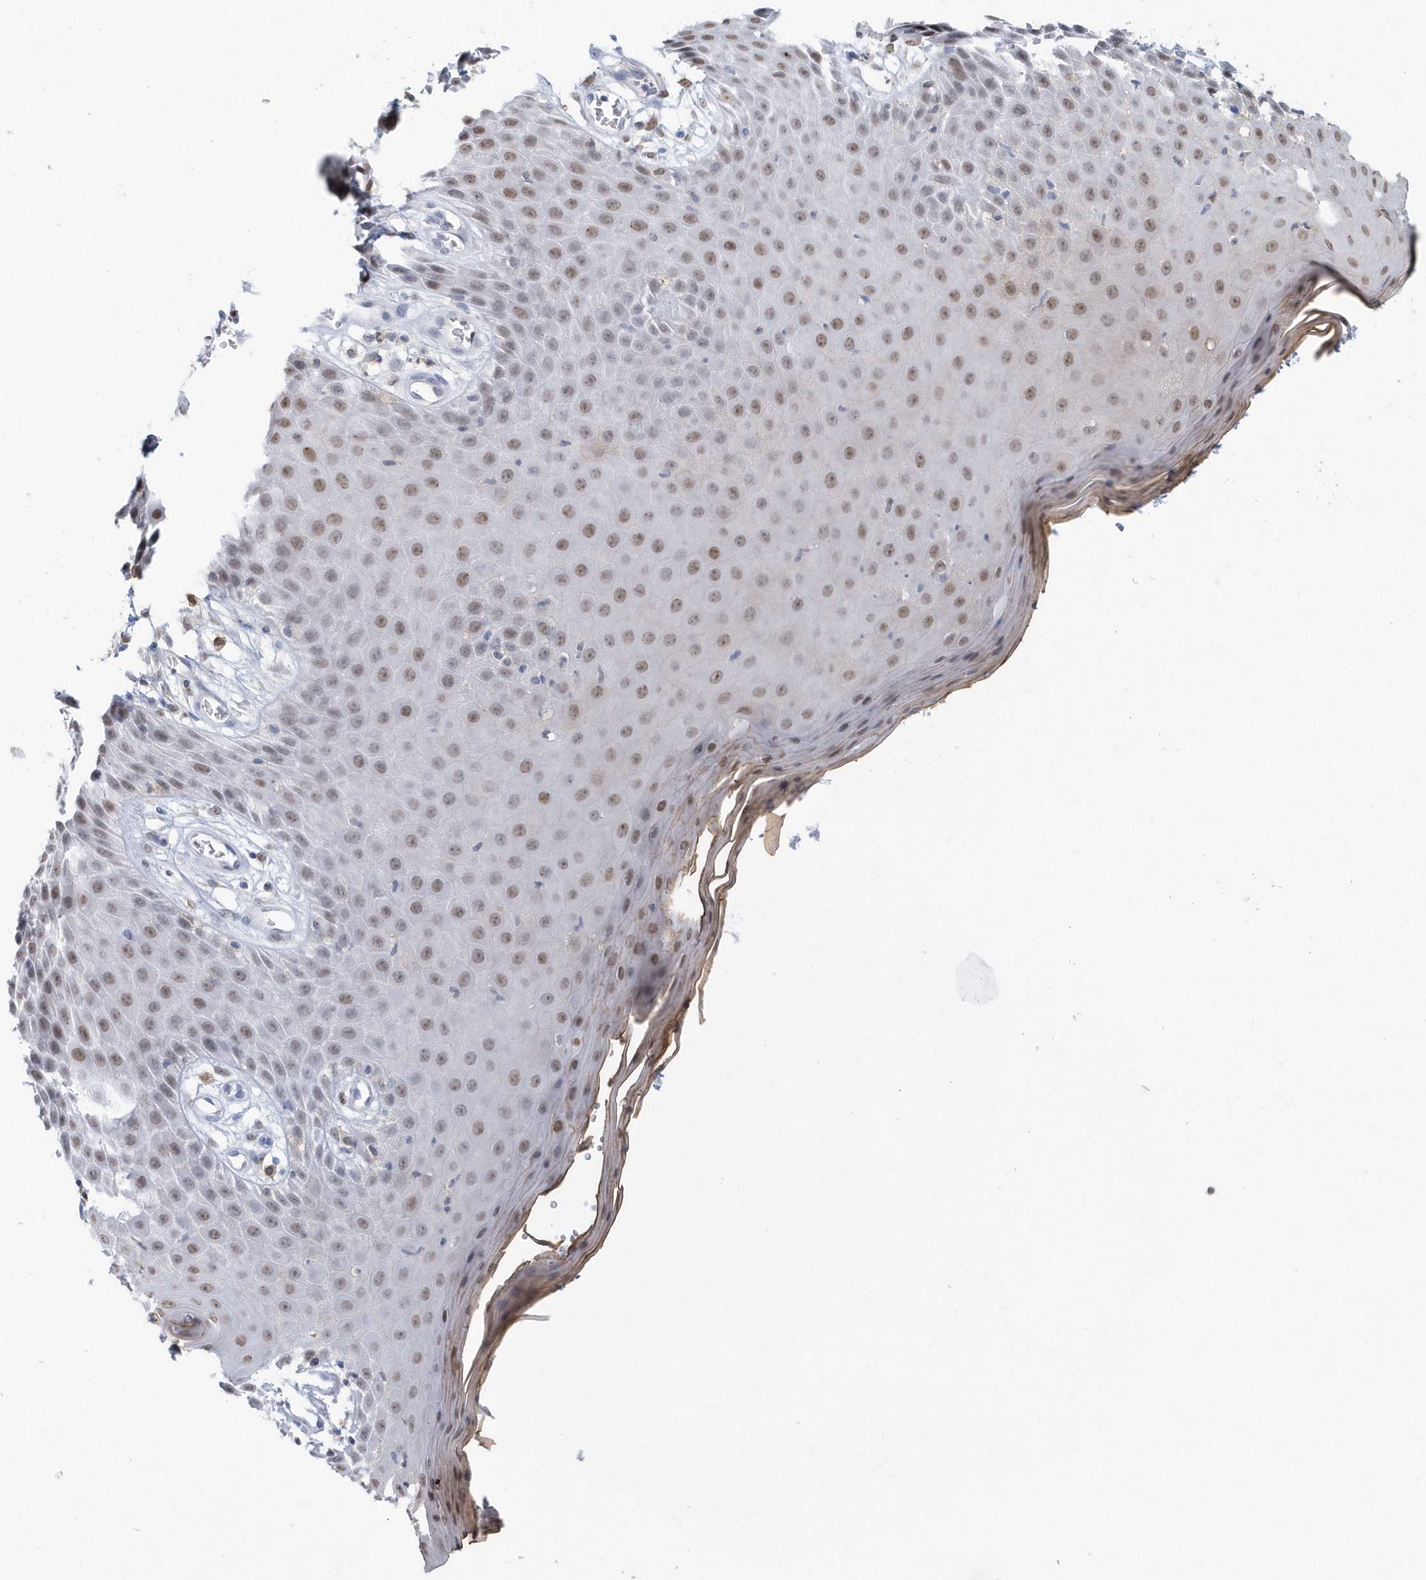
{"staining": {"intensity": "moderate", "quantity": ">75%", "location": "nuclear"}, "tissue": "skin", "cell_type": "Epidermal cells", "image_type": "normal", "snomed": [{"axis": "morphology", "description": "Normal tissue, NOS"}, {"axis": "topography", "description": "Vulva"}], "caption": "High-power microscopy captured an immunohistochemistry (IHC) histopathology image of normal skin, revealing moderate nuclear expression in about >75% of epidermal cells. The protein is stained brown, and the nuclei are stained in blue (DAB IHC with brightfield microscopy, high magnification).", "gene": "MACROH2A2", "patient": {"sex": "female", "age": 68}}